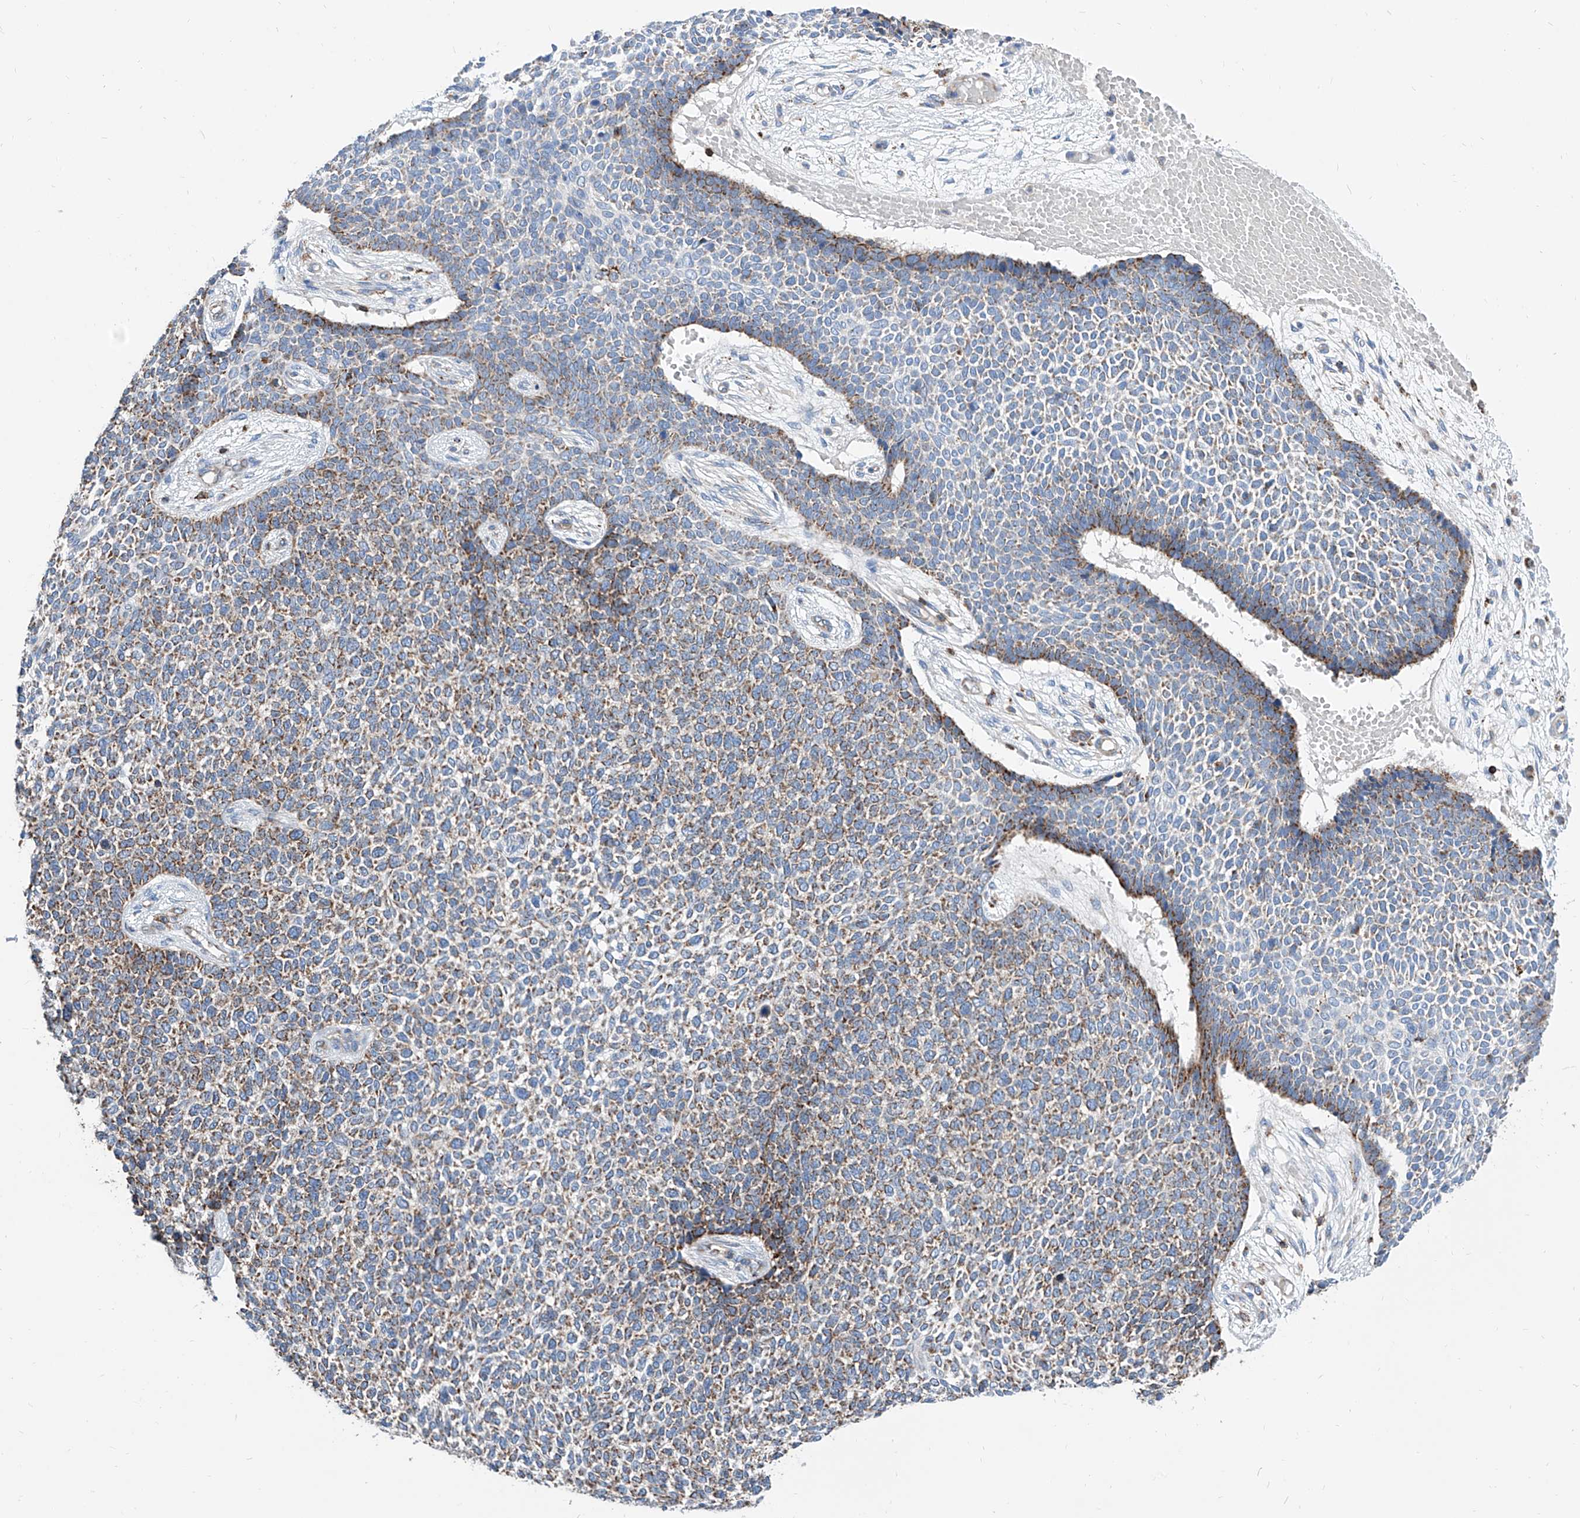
{"staining": {"intensity": "moderate", "quantity": ">75%", "location": "cytoplasmic/membranous"}, "tissue": "skin cancer", "cell_type": "Tumor cells", "image_type": "cancer", "snomed": [{"axis": "morphology", "description": "Basal cell carcinoma"}, {"axis": "topography", "description": "Skin"}], "caption": "Basal cell carcinoma (skin) stained for a protein displays moderate cytoplasmic/membranous positivity in tumor cells.", "gene": "CPNE5", "patient": {"sex": "female", "age": 84}}